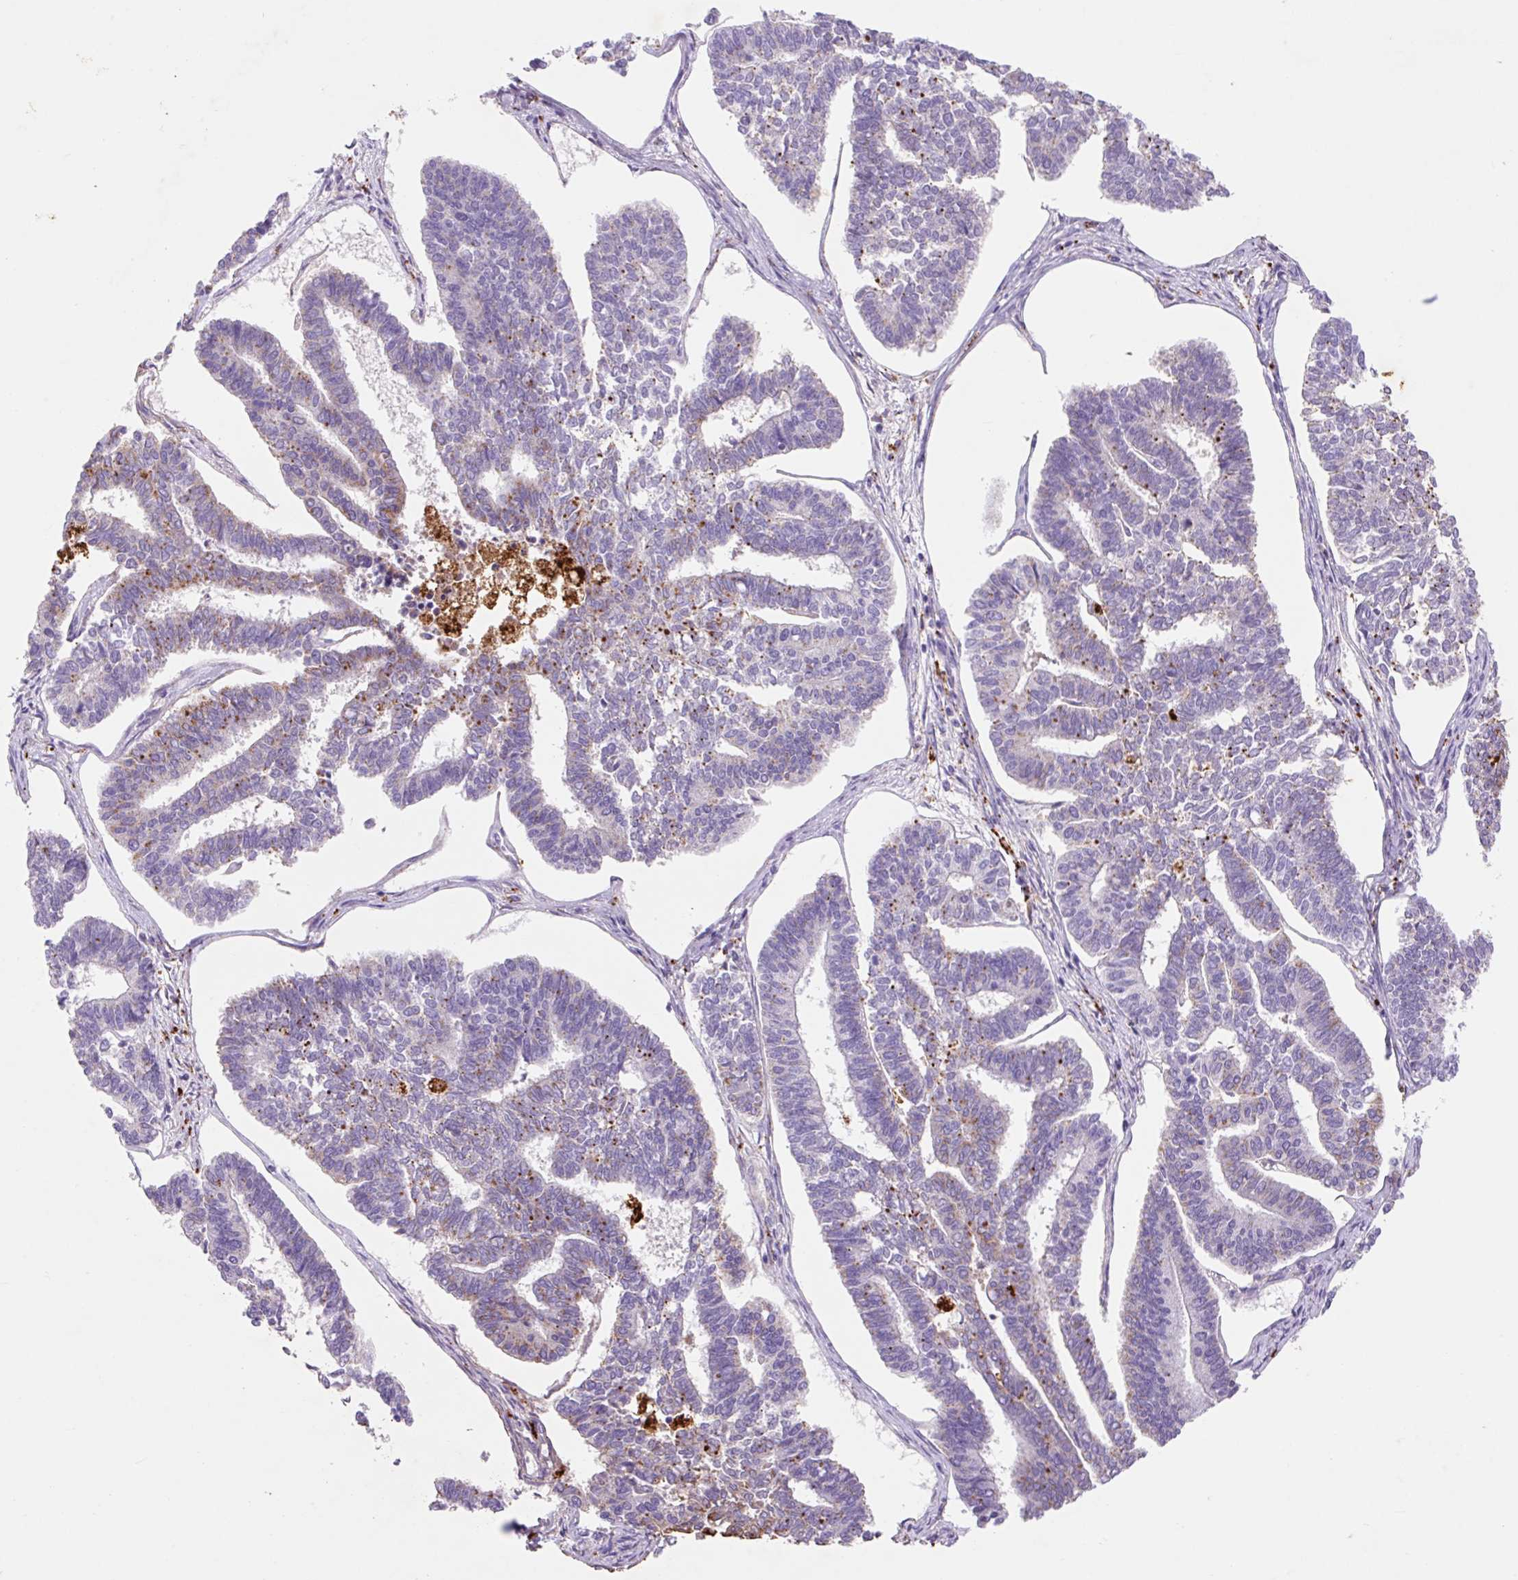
{"staining": {"intensity": "moderate", "quantity": "<25%", "location": "cytoplasmic/membranous"}, "tissue": "endometrial cancer", "cell_type": "Tumor cells", "image_type": "cancer", "snomed": [{"axis": "morphology", "description": "Adenocarcinoma, NOS"}, {"axis": "topography", "description": "Endometrium"}], "caption": "DAB immunohistochemical staining of human adenocarcinoma (endometrial) demonstrates moderate cytoplasmic/membranous protein expression in about <25% of tumor cells. The protein is shown in brown color, while the nuclei are stained blue.", "gene": "HEXA", "patient": {"sex": "female", "age": 70}}